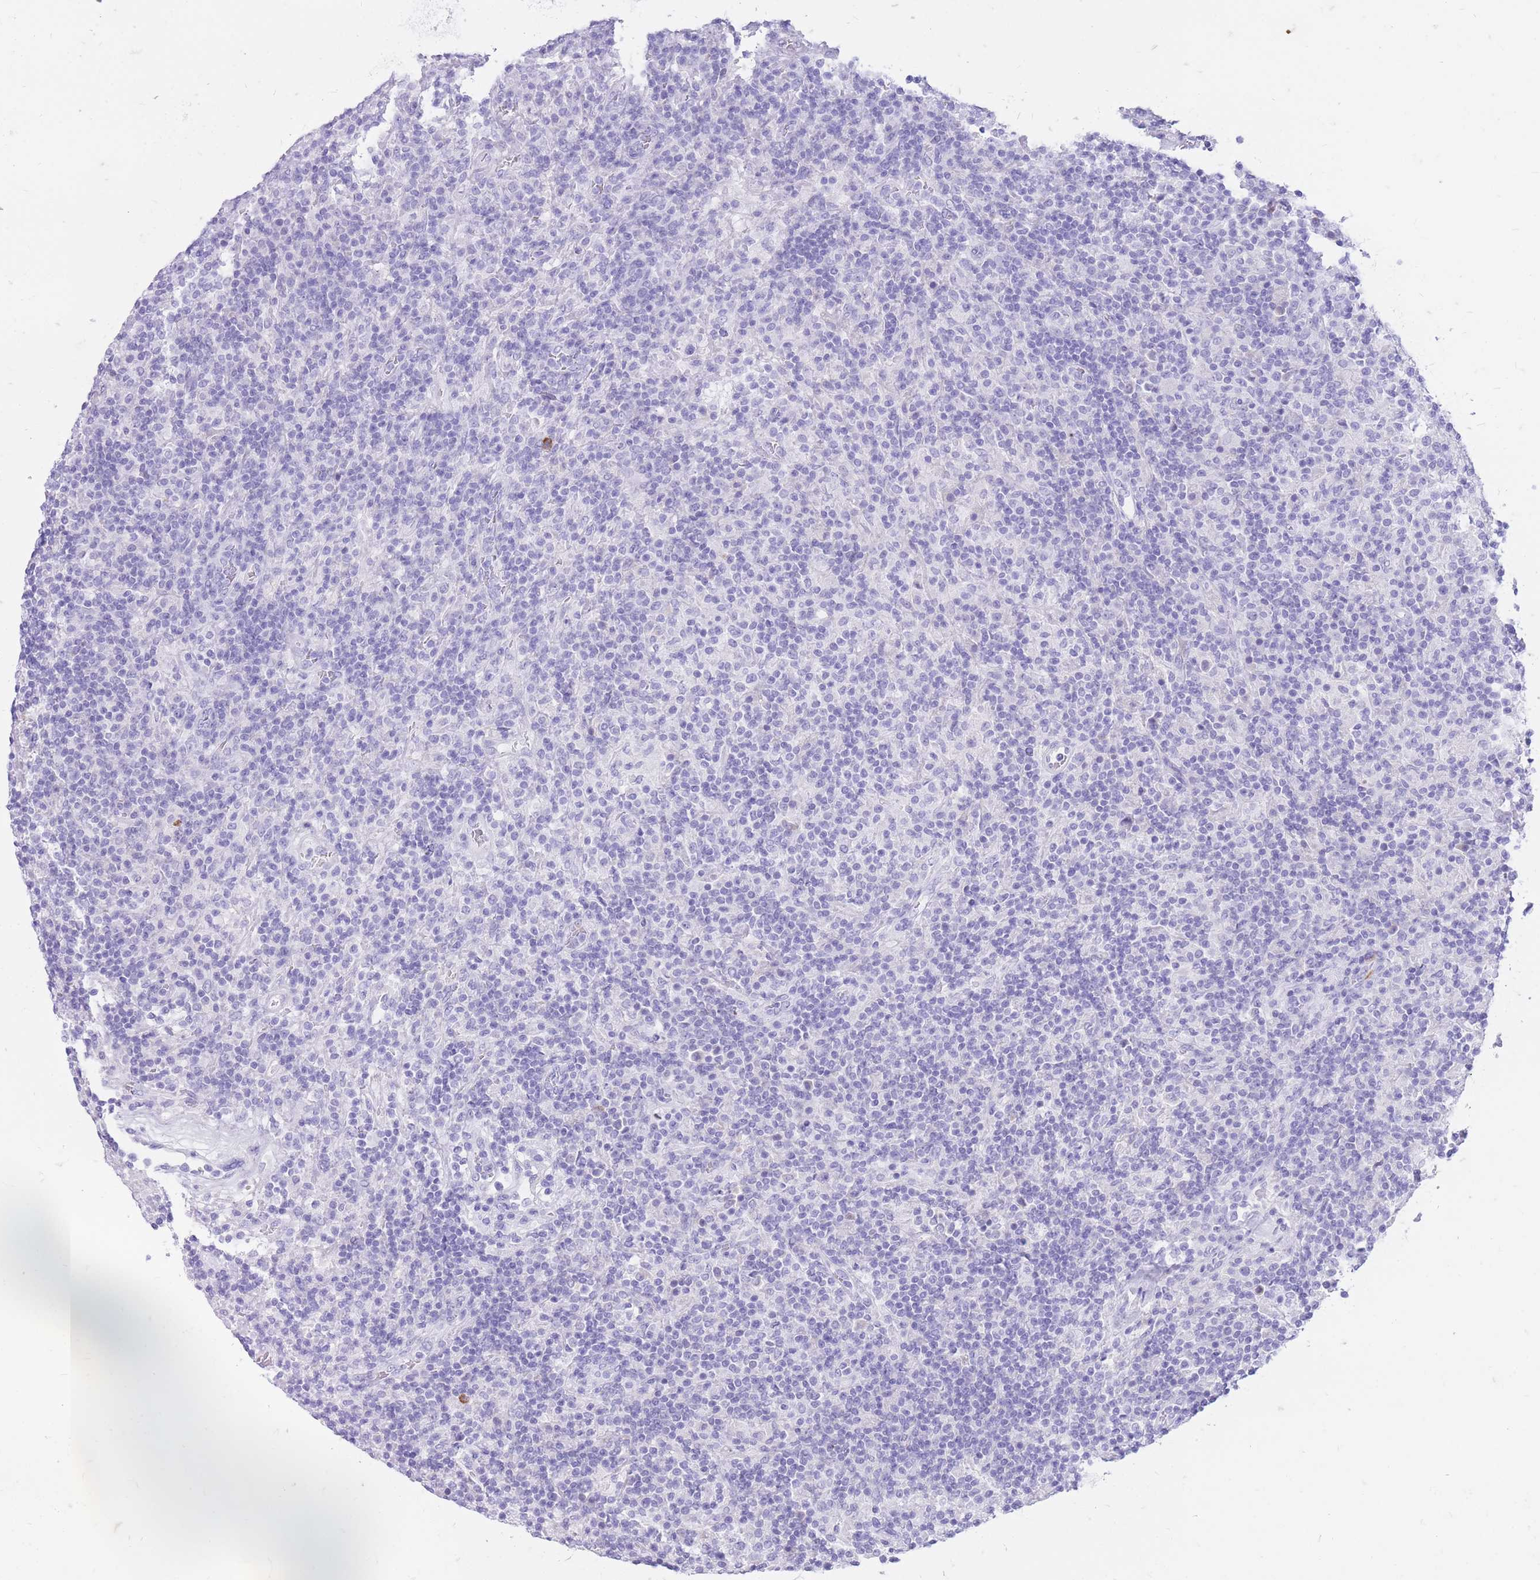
{"staining": {"intensity": "negative", "quantity": "none", "location": "none"}, "tissue": "lymphoma", "cell_type": "Tumor cells", "image_type": "cancer", "snomed": [{"axis": "morphology", "description": "Hodgkin's disease, NOS"}, {"axis": "topography", "description": "Lymph node"}], "caption": "Immunohistochemistry image of Hodgkin's disease stained for a protein (brown), which demonstrates no expression in tumor cells. The staining is performed using DAB (3,3'-diaminobenzidine) brown chromogen with nuclei counter-stained in using hematoxylin.", "gene": "ZFP37", "patient": {"sex": "male", "age": 70}}